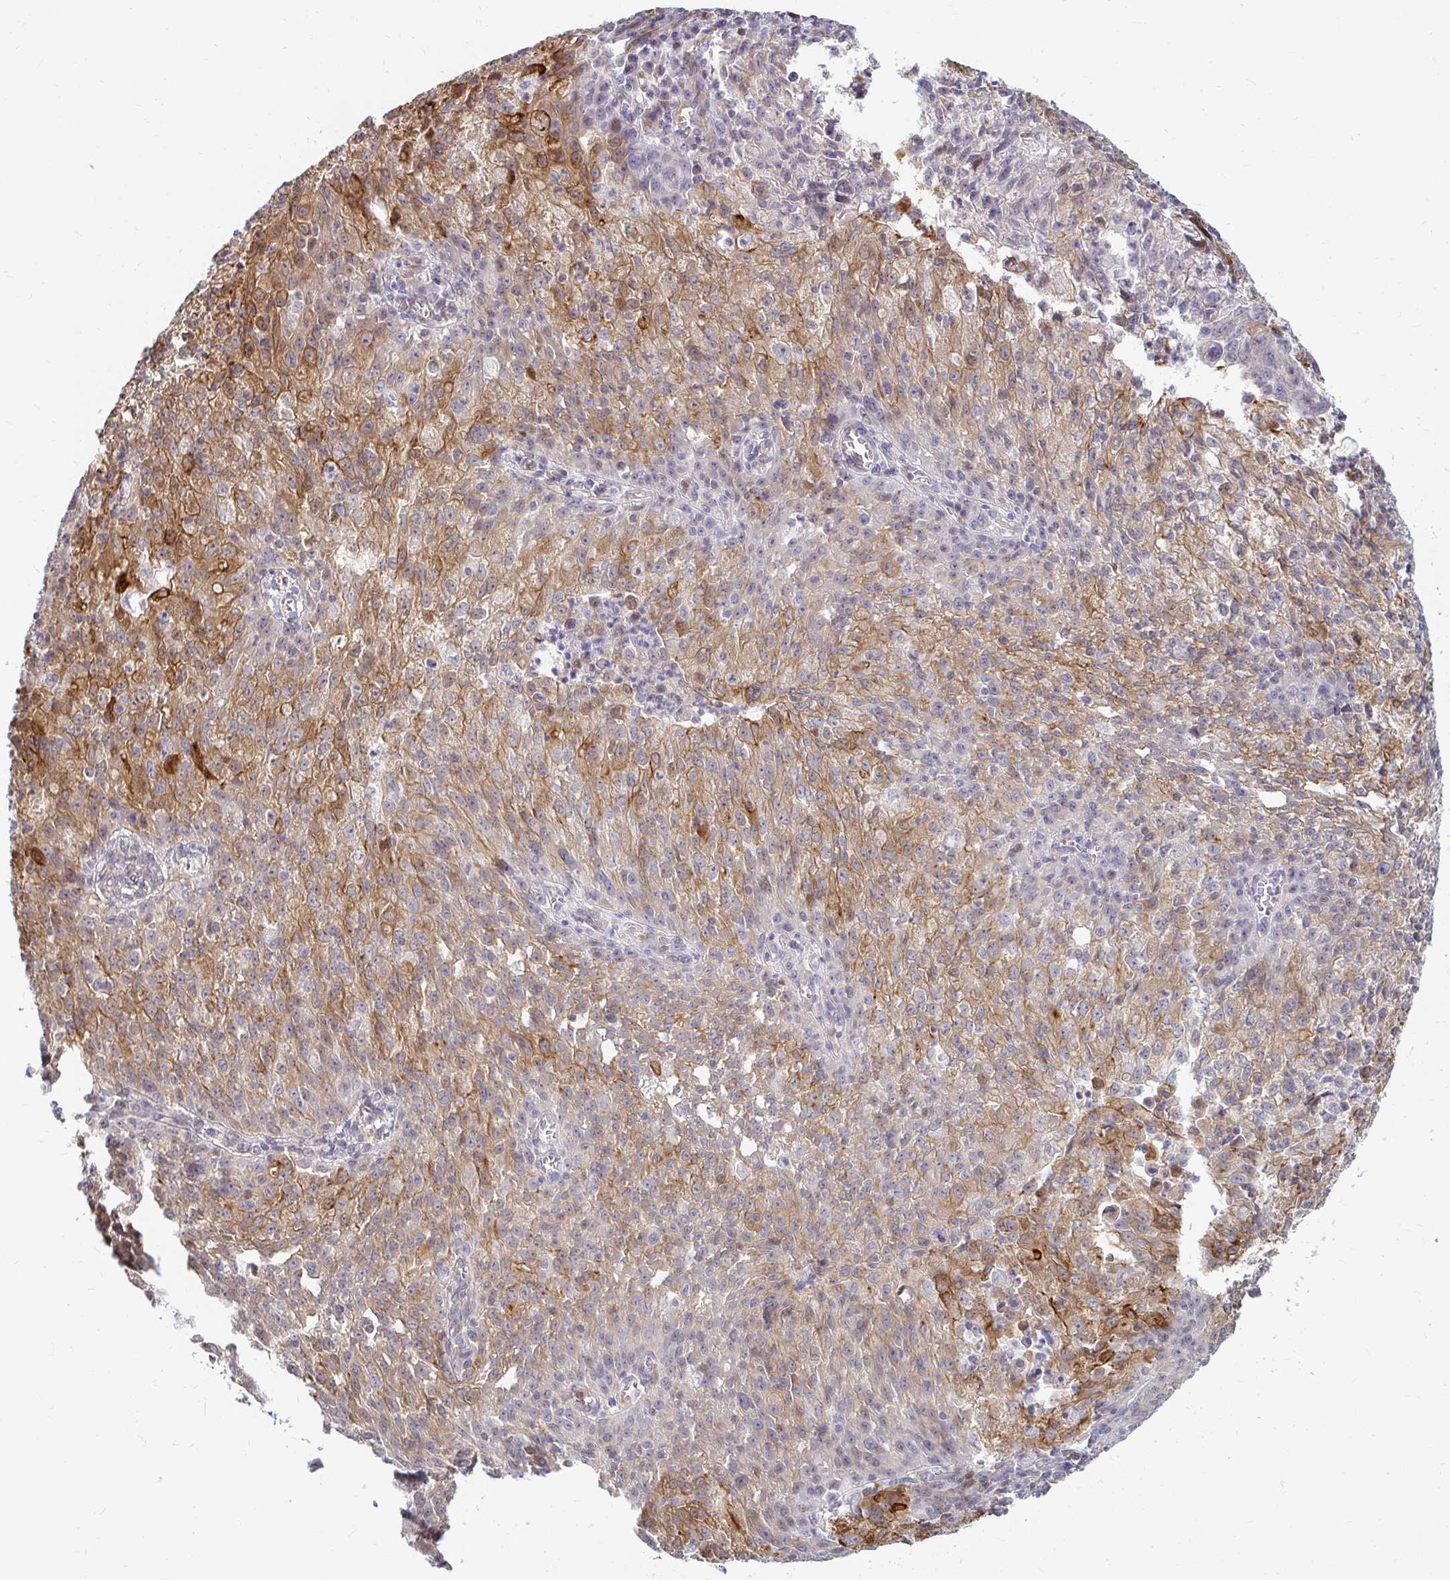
{"staining": {"intensity": "moderate", "quantity": "25%-75%", "location": "cytoplasmic/membranous"}, "tissue": "lung cancer", "cell_type": "Tumor cells", "image_type": "cancer", "snomed": [{"axis": "morphology", "description": "Squamous cell carcinoma, NOS"}, {"axis": "morphology", "description": "Squamous cell carcinoma, metastatic, NOS"}, {"axis": "topography", "description": "Bronchus"}, {"axis": "topography", "description": "Lung"}], "caption": "Immunohistochemical staining of human squamous cell carcinoma (lung) displays medium levels of moderate cytoplasmic/membranous positivity in about 25%-75% of tumor cells. (DAB IHC, brown staining for protein, blue staining for nuclei).", "gene": "CAST", "patient": {"sex": "male", "age": 62}}